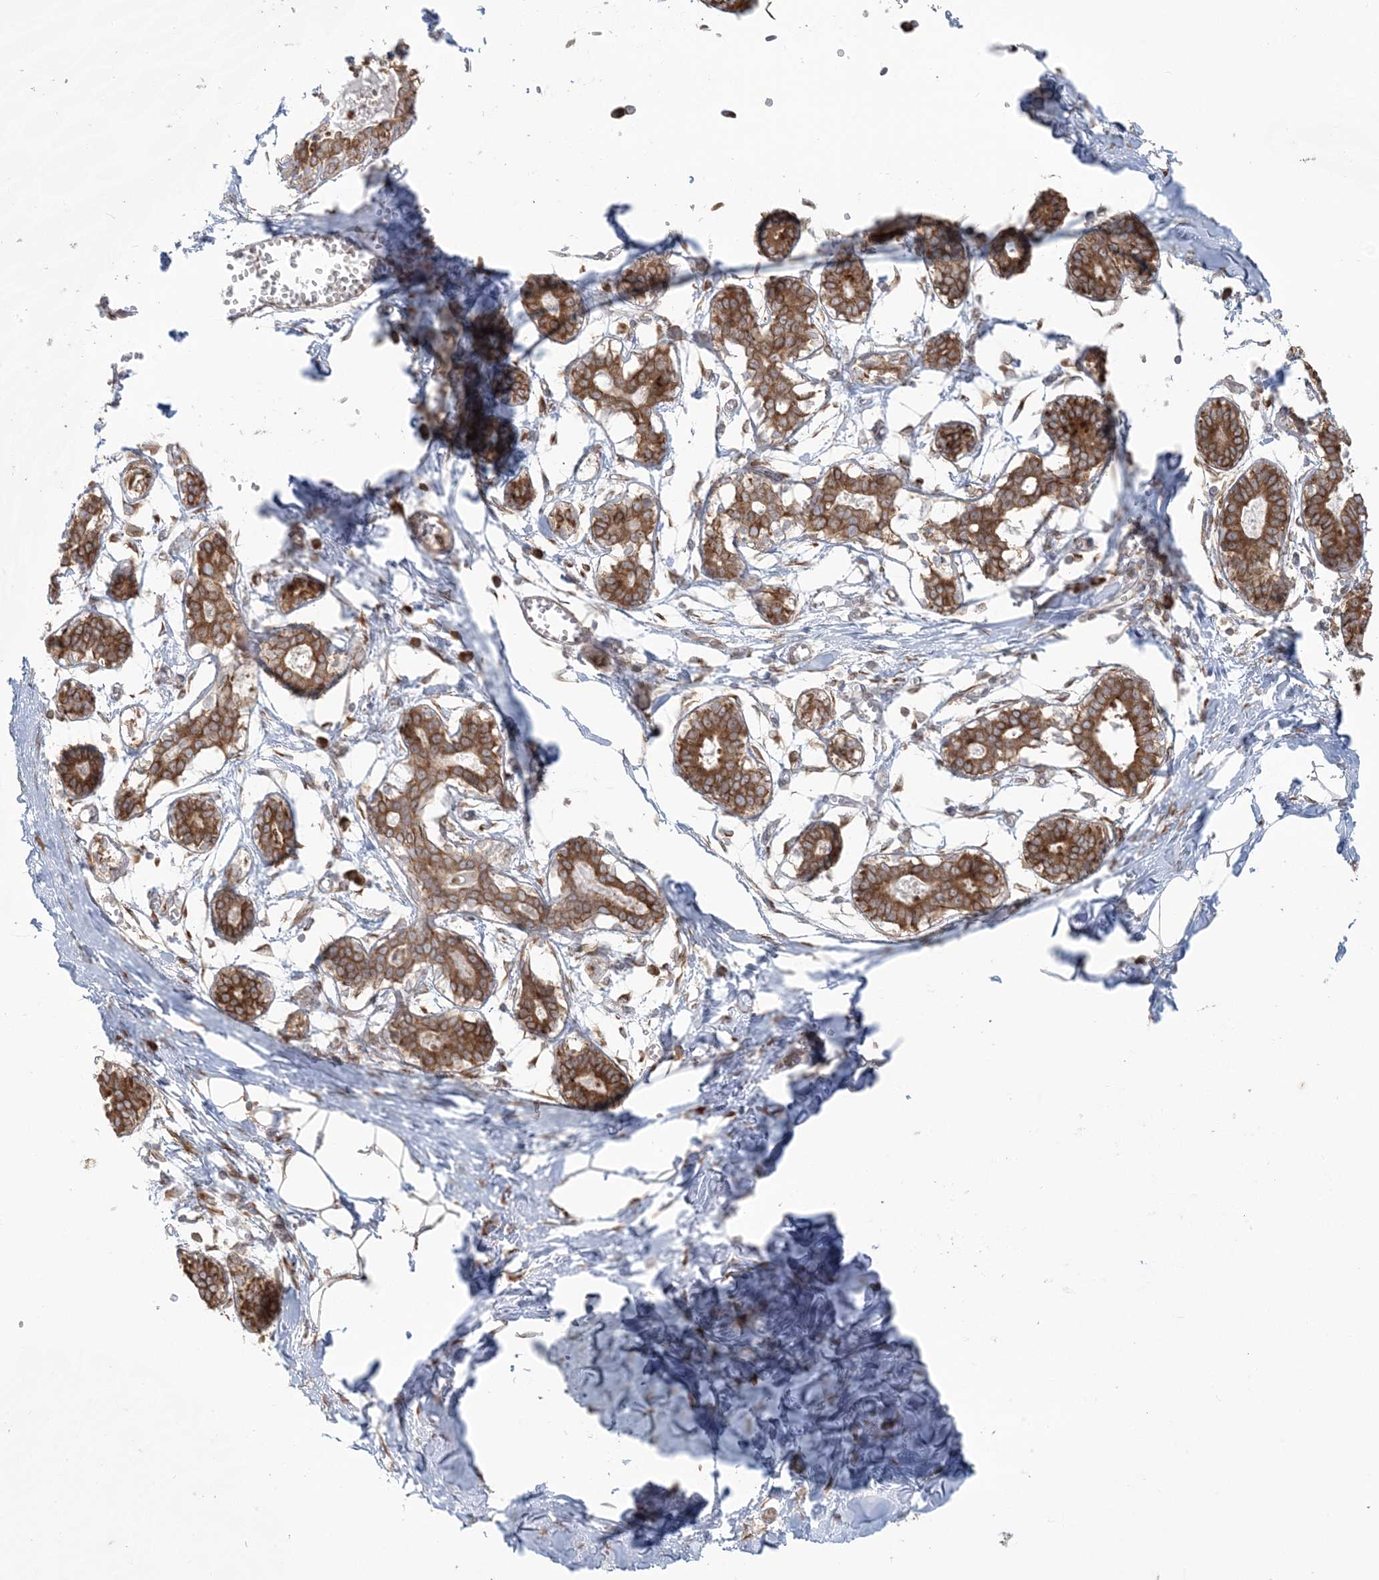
{"staining": {"intensity": "weak", "quantity": "<25%", "location": "cytoplasmic/membranous"}, "tissue": "breast", "cell_type": "Adipocytes", "image_type": "normal", "snomed": [{"axis": "morphology", "description": "Normal tissue, NOS"}, {"axis": "topography", "description": "Breast"}], "caption": "This is a photomicrograph of immunohistochemistry (IHC) staining of unremarkable breast, which shows no staining in adipocytes. (Stains: DAB (3,3'-diaminobenzidine) immunohistochemistry (IHC) with hematoxylin counter stain, Microscopy: brightfield microscopy at high magnification).", "gene": "UBXN4", "patient": {"sex": "female", "age": 27}}